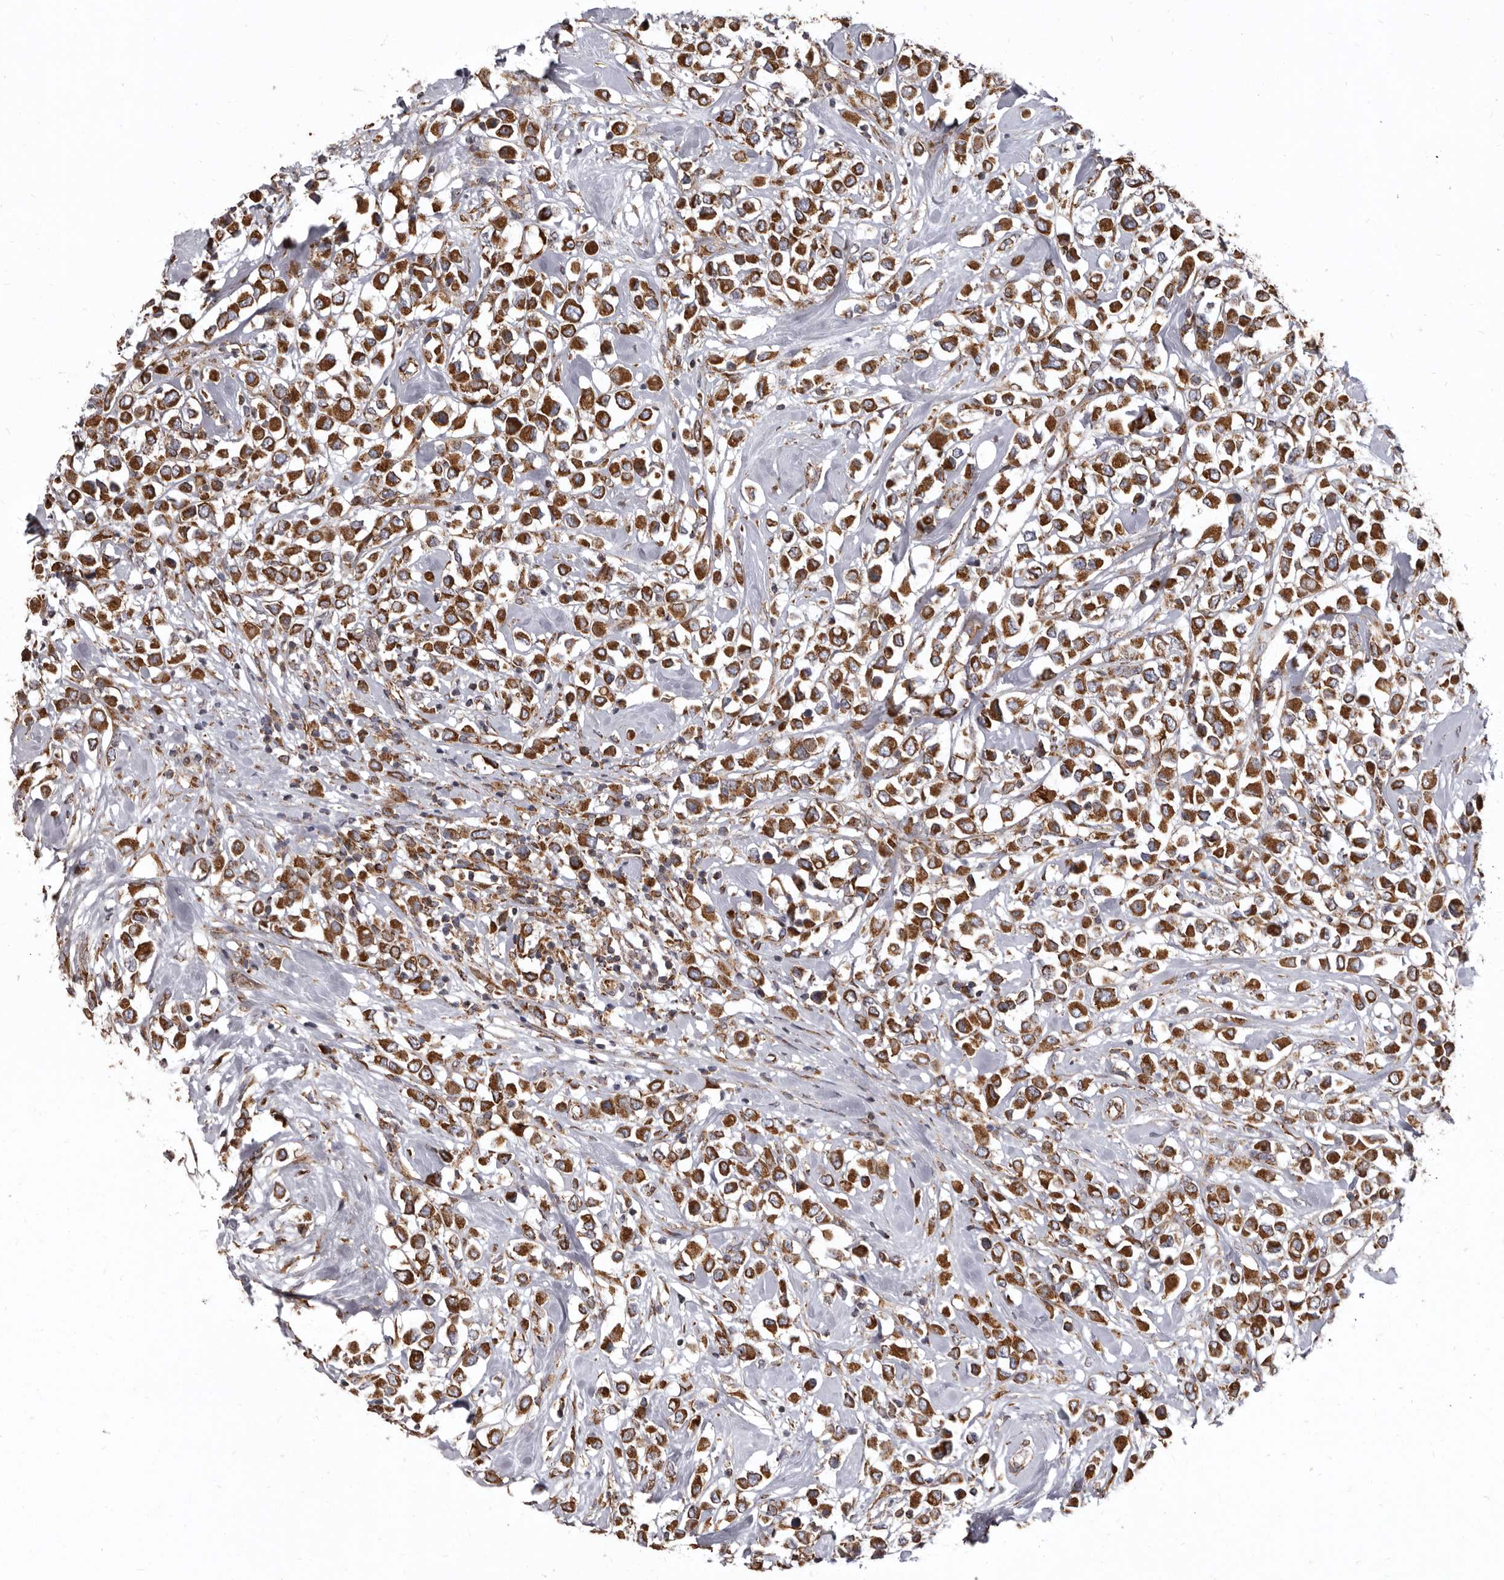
{"staining": {"intensity": "strong", "quantity": ">75%", "location": "cytoplasmic/membranous"}, "tissue": "breast cancer", "cell_type": "Tumor cells", "image_type": "cancer", "snomed": [{"axis": "morphology", "description": "Duct carcinoma"}, {"axis": "topography", "description": "Breast"}], "caption": "Human breast infiltrating ductal carcinoma stained with a protein marker exhibits strong staining in tumor cells.", "gene": "CDK5RAP3", "patient": {"sex": "female", "age": 61}}